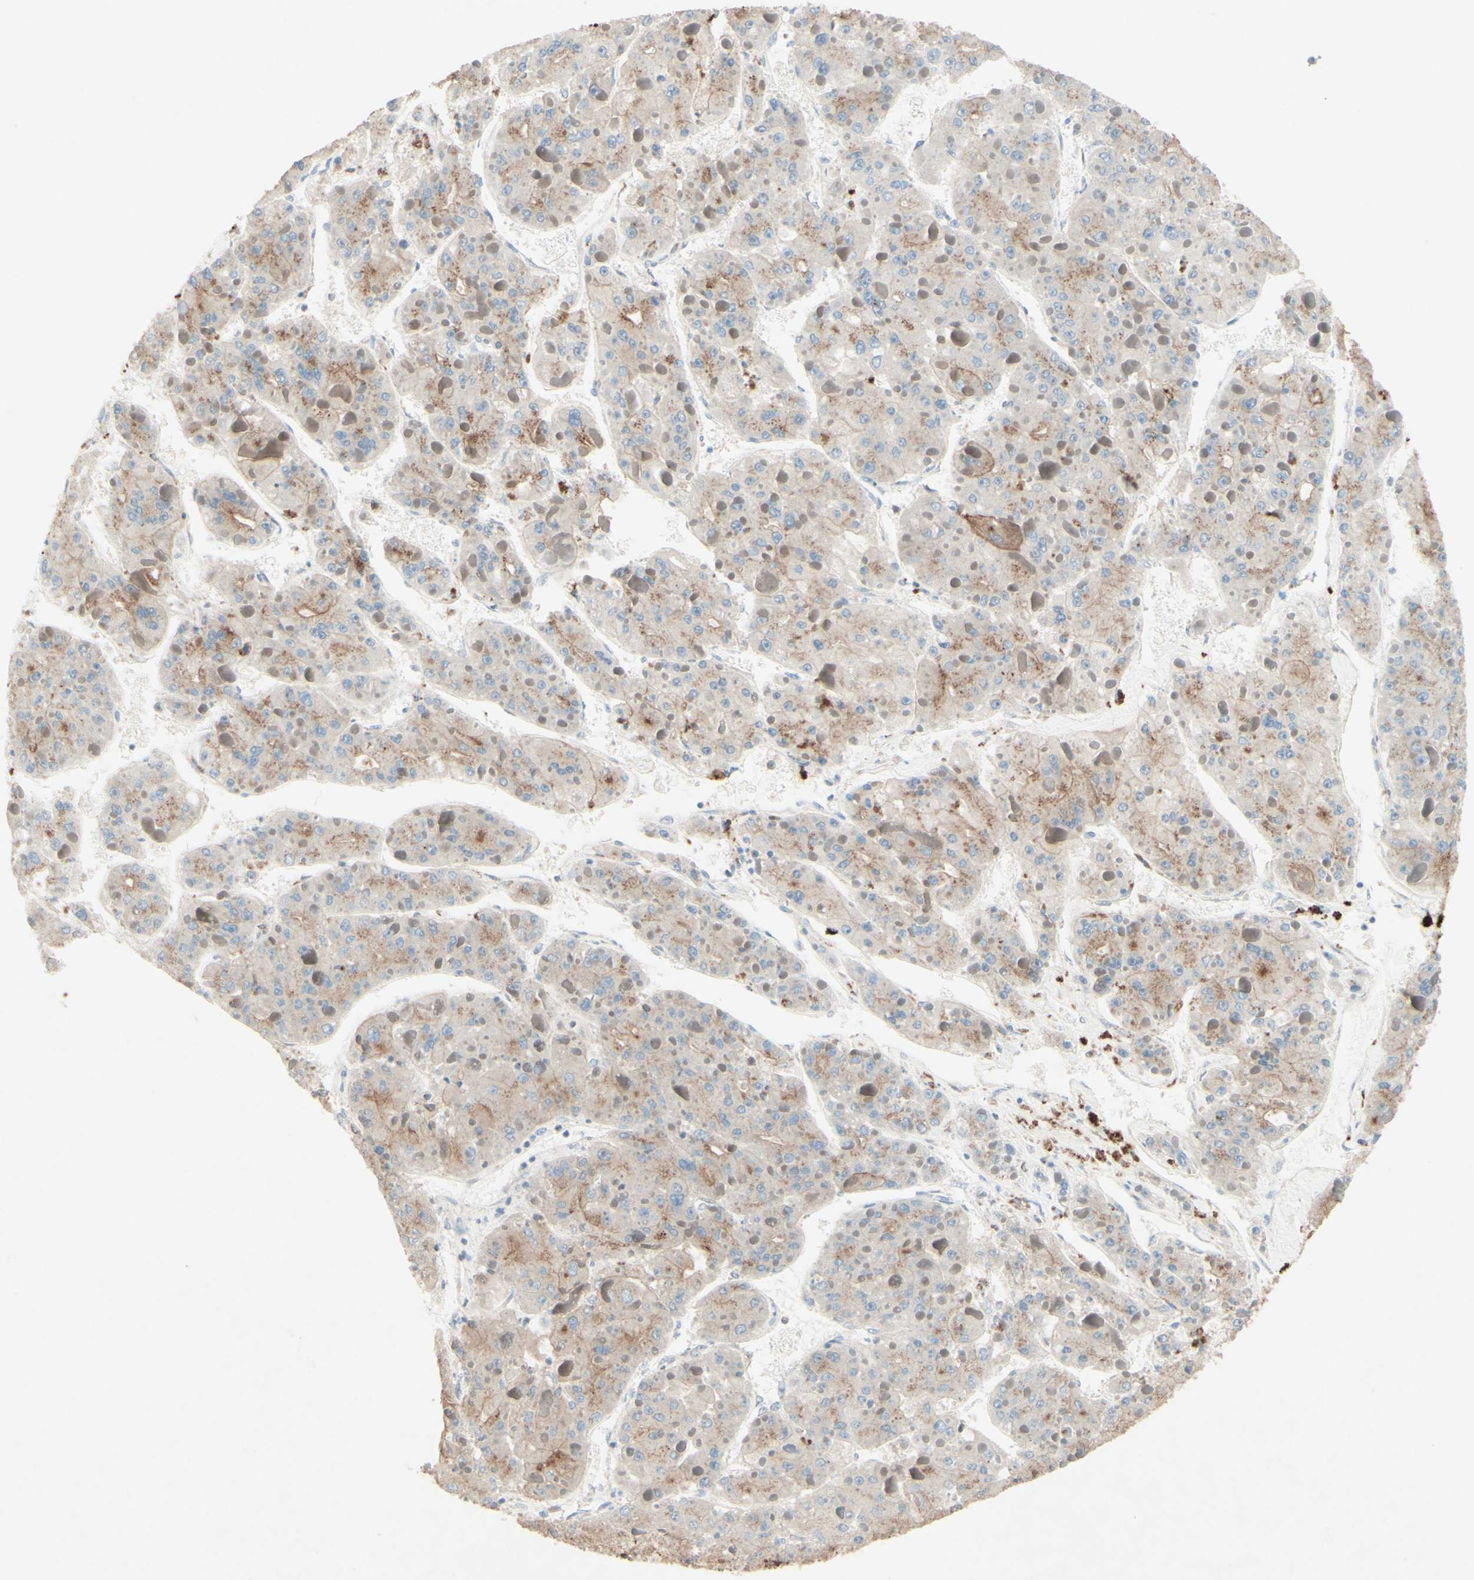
{"staining": {"intensity": "weak", "quantity": "25%-75%", "location": "cytoplasmic/membranous"}, "tissue": "liver cancer", "cell_type": "Tumor cells", "image_type": "cancer", "snomed": [{"axis": "morphology", "description": "Carcinoma, Hepatocellular, NOS"}, {"axis": "topography", "description": "Liver"}], "caption": "Immunohistochemical staining of human hepatocellular carcinoma (liver) demonstrates weak cytoplasmic/membranous protein expression in approximately 25%-75% of tumor cells. (brown staining indicates protein expression, while blue staining denotes nuclei).", "gene": "MTM1", "patient": {"sex": "female", "age": 73}}